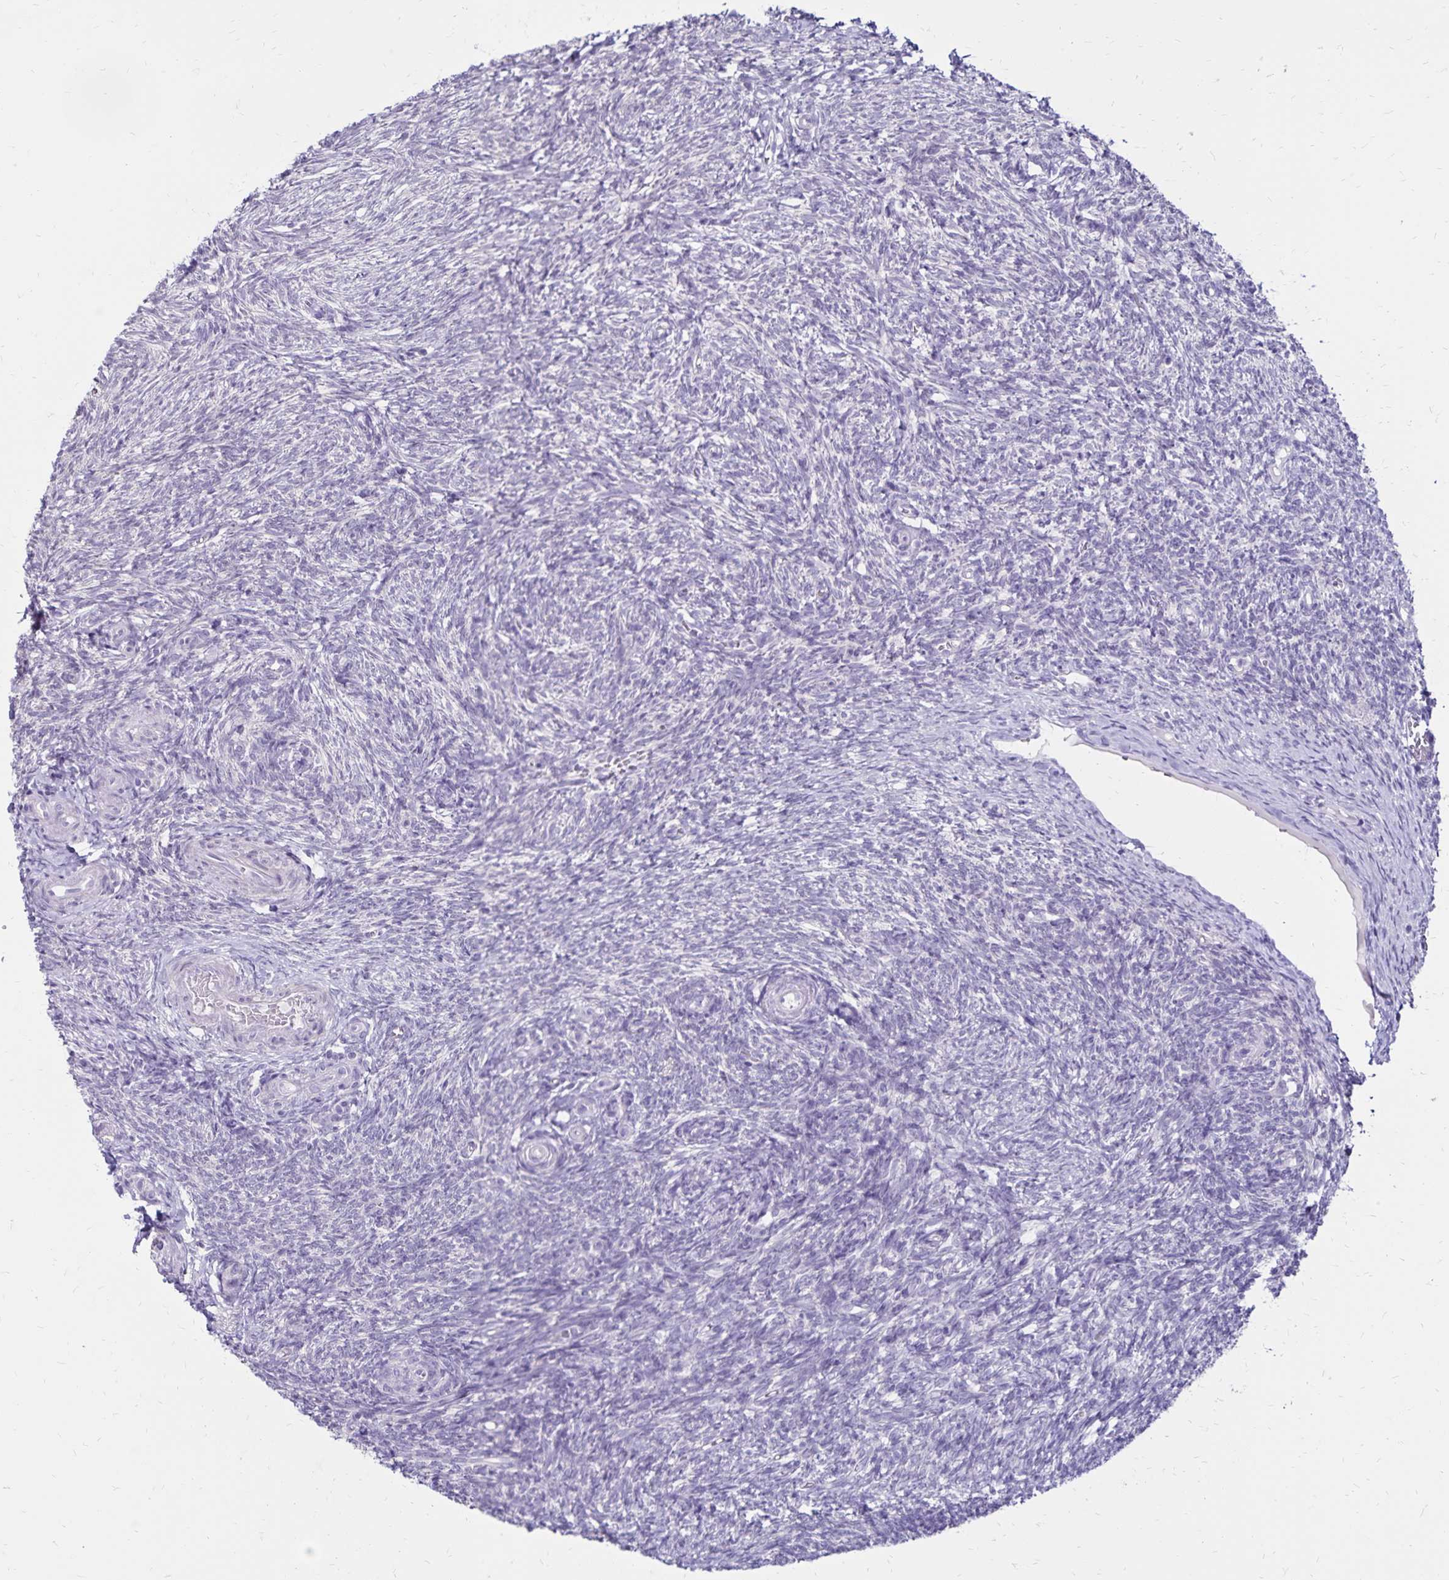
{"staining": {"intensity": "weak", "quantity": "<25%", "location": "cytoplasmic/membranous"}, "tissue": "ovary", "cell_type": "Follicle cells", "image_type": "normal", "snomed": [{"axis": "morphology", "description": "Normal tissue, NOS"}, {"axis": "topography", "description": "Ovary"}], "caption": "This is an immunohistochemistry micrograph of normal ovary. There is no expression in follicle cells.", "gene": "SH3GL3", "patient": {"sex": "female", "age": 39}}